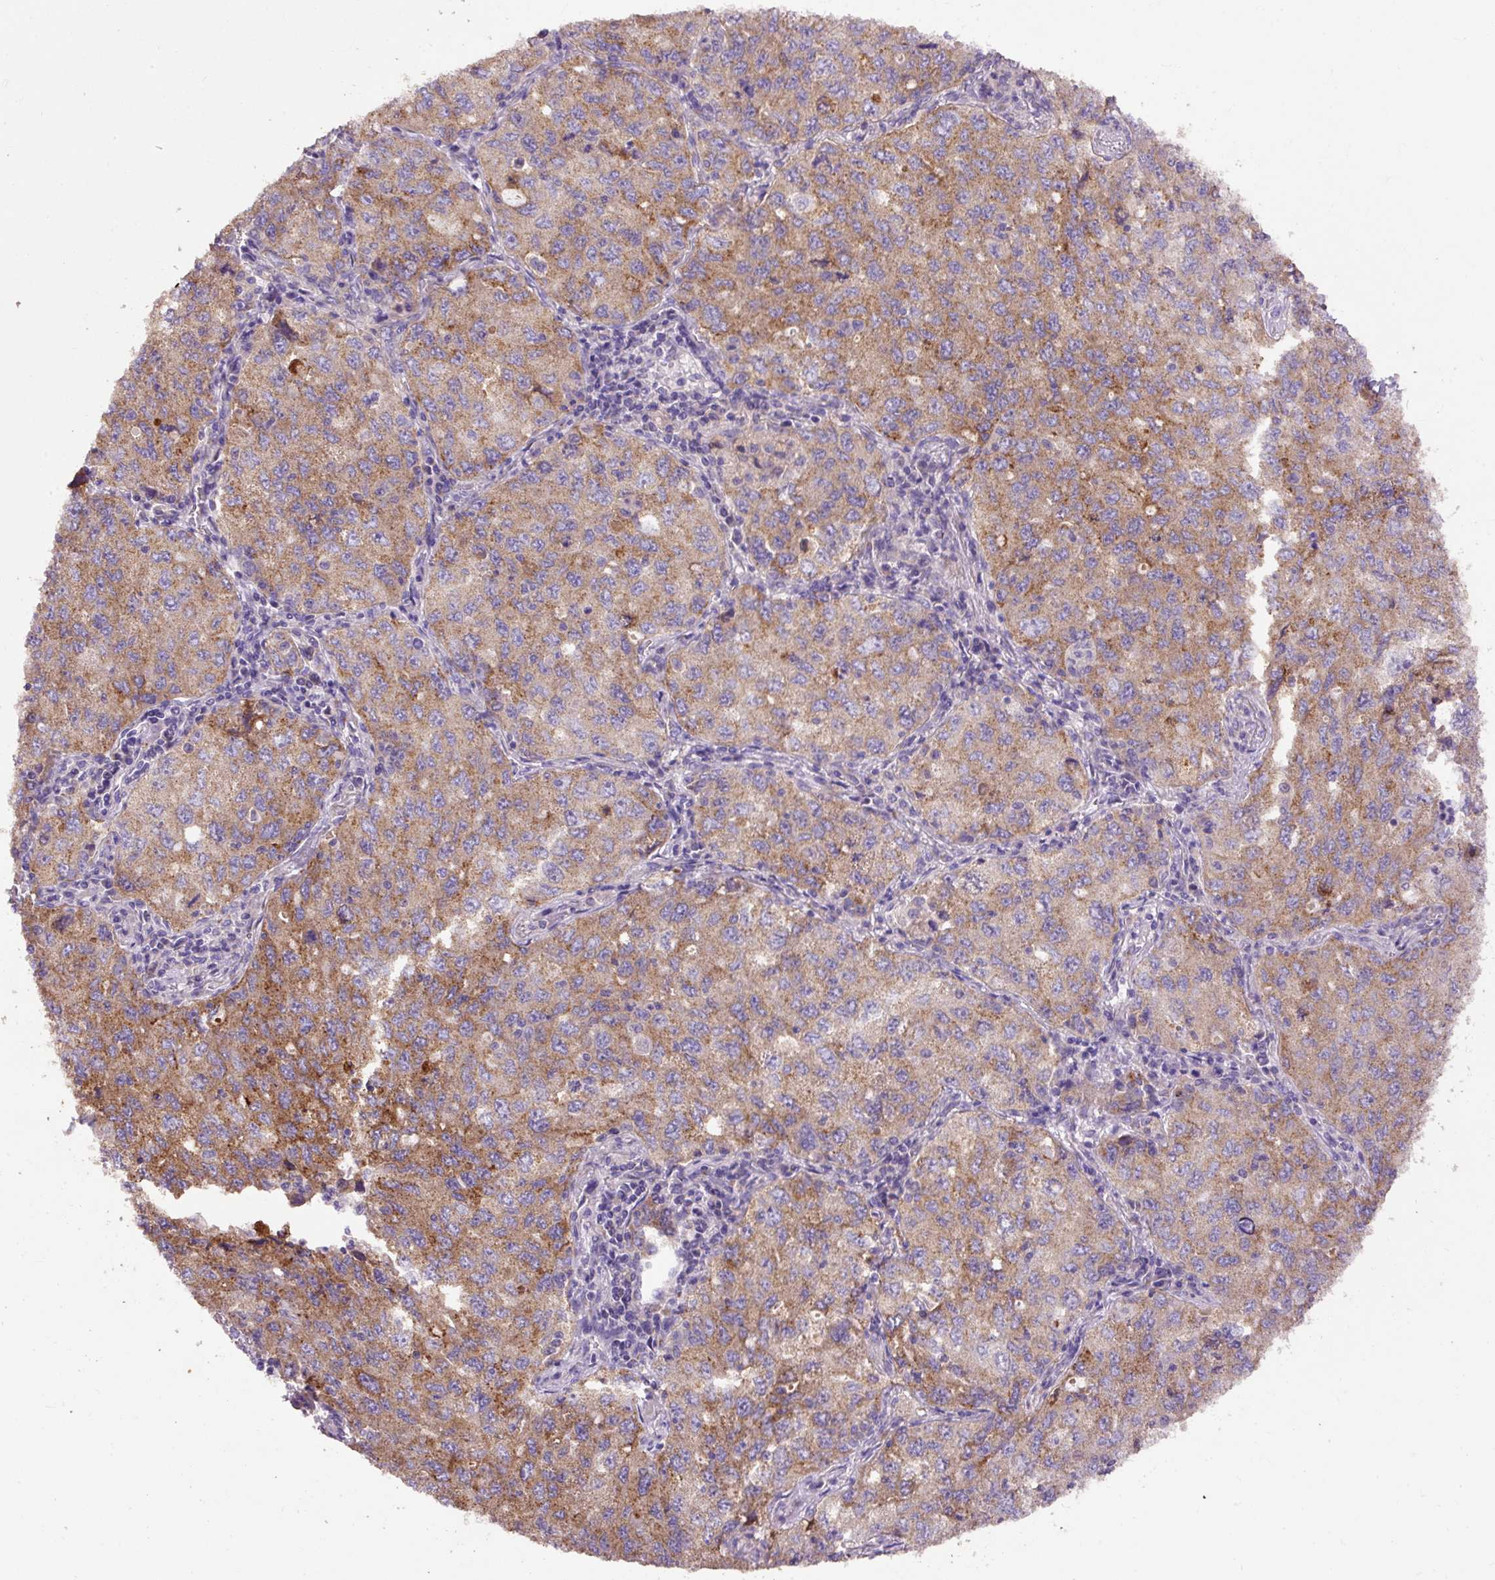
{"staining": {"intensity": "moderate", "quantity": "25%-75%", "location": "cytoplasmic/membranous"}, "tissue": "lung cancer", "cell_type": "Tumor cells", "image_type": "cancer", "snomed": [{"axis": "morphology", "description": "Adenocarcinoma, NOS"}, {"axis": "topography", "description": "Lung"}], "caption": "A brown stain shows moderate cytoplasmic/membranous expression of a protein in lung cancer tumor cells.", "gene": "ABR", "patient": {"sex": "female", "age": 57}}